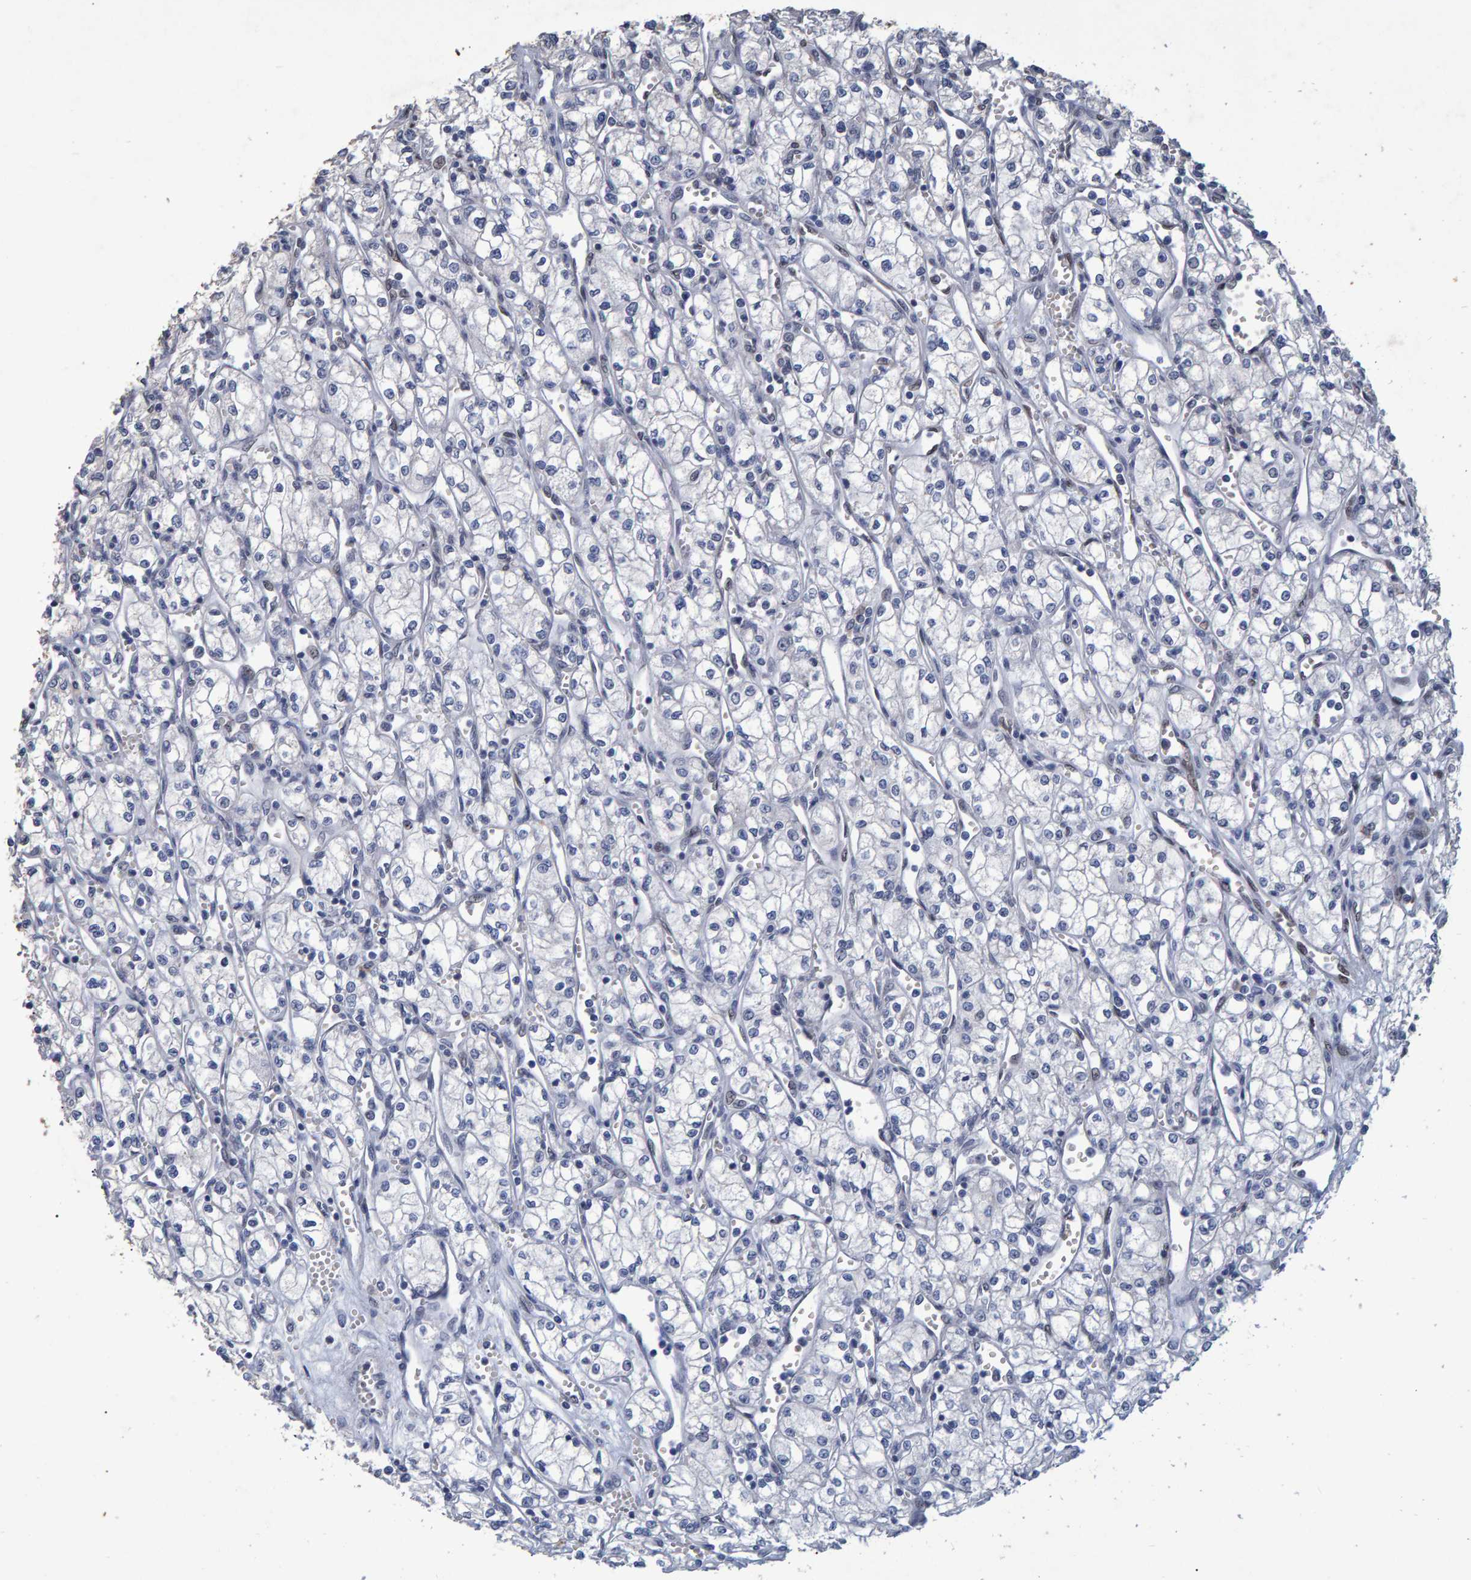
{"staining": {"intensity": "negative", "quantity": "none", "location": "none"}, "tissue": "renal cancer", "cell_type": "Tumor cells", "image_type": "cancer", "snomed": [{"axis": "morphology", "description": "Adenocarcinoma, NOS"}, {"axis": "topography", "description": "Kidney"}], "caption": "Immunohistochemistry image of human renal adenocarcinoma stained for a protein (brown), which exhibits no positivity in tumor cells.", "gene": "QKI", "patient": {"sex": "male", "age": 59}}